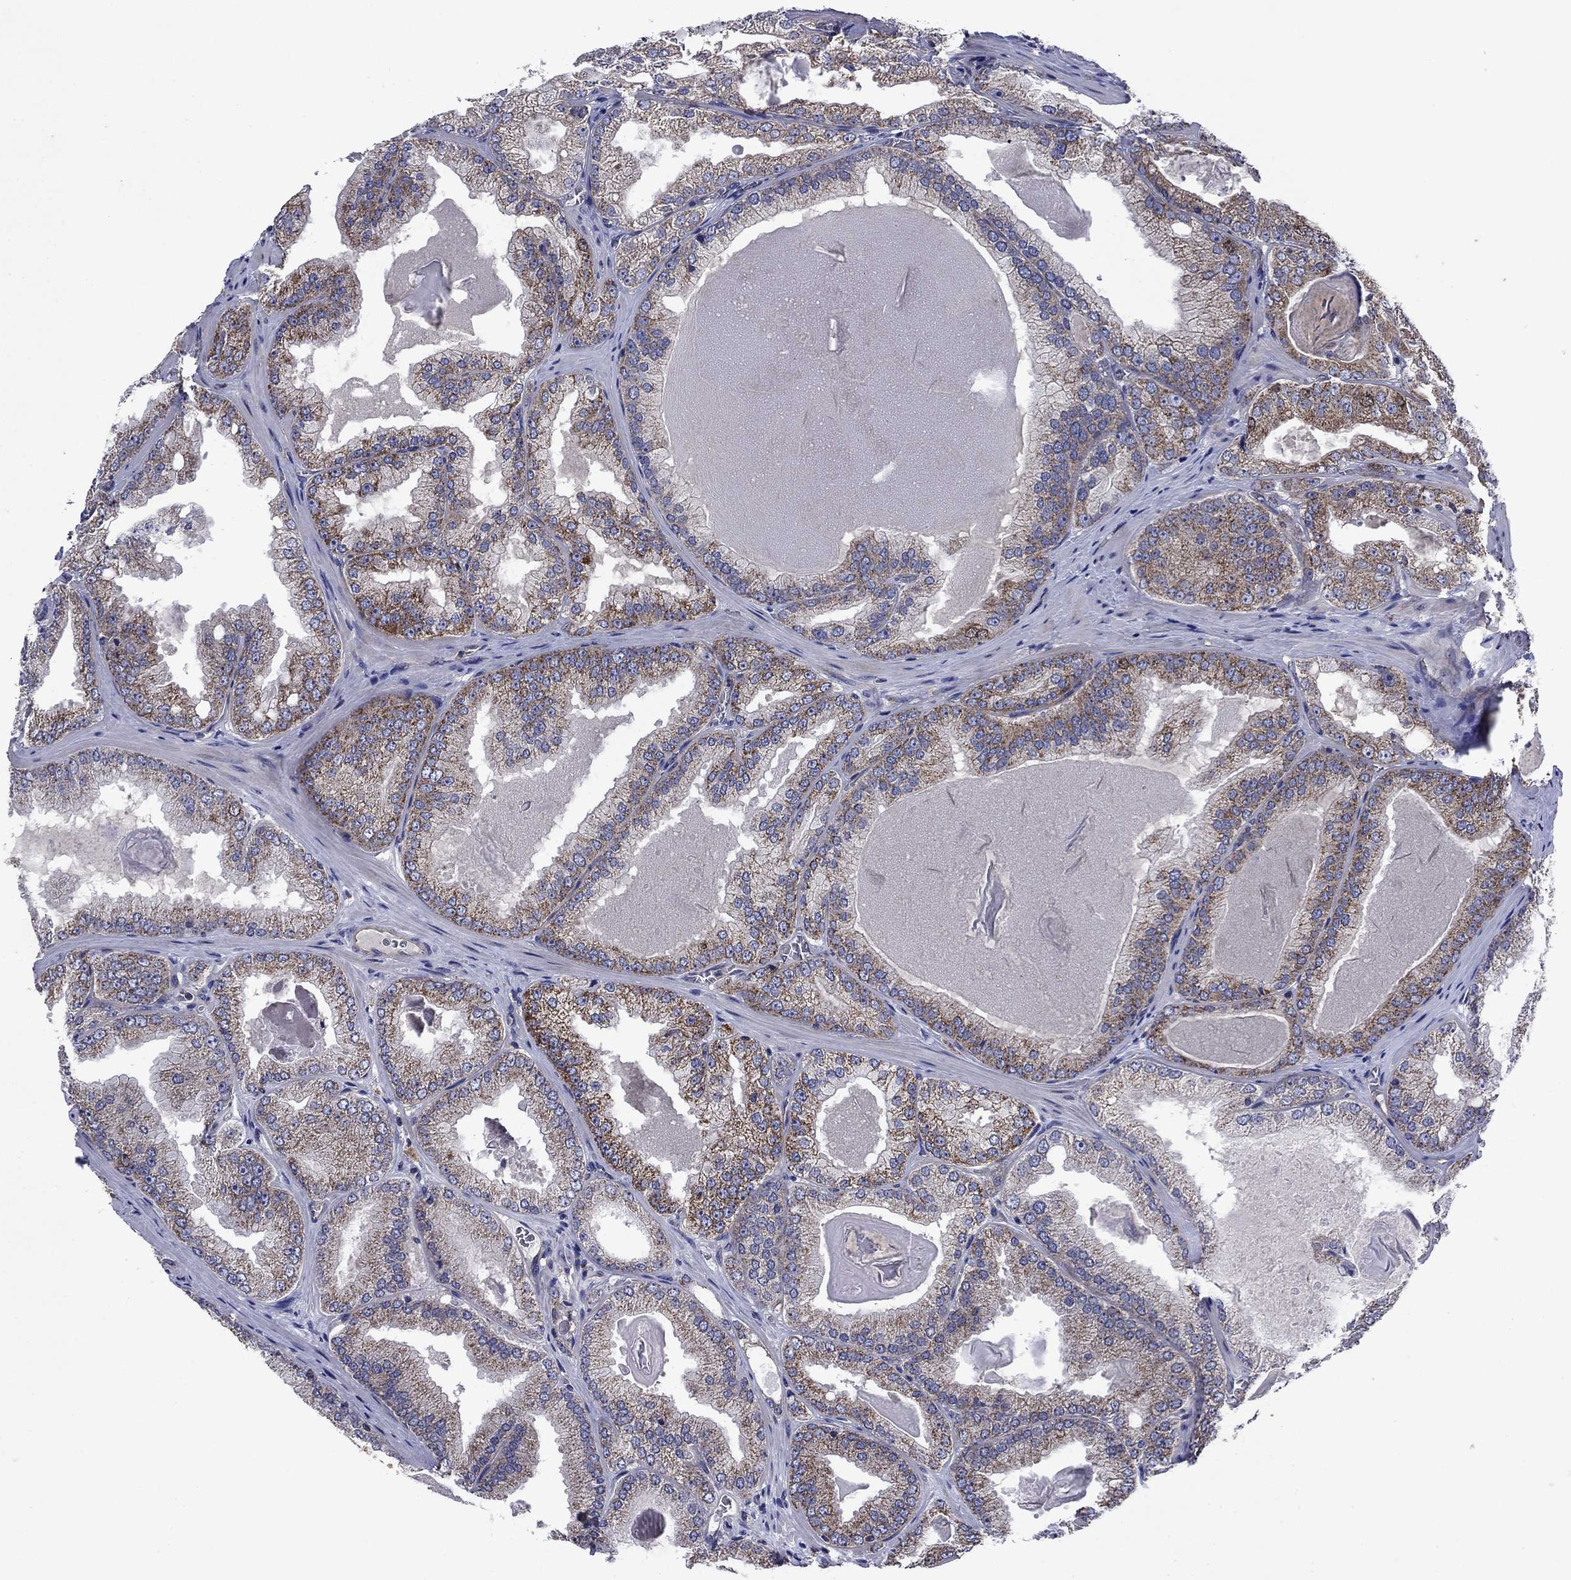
{"staining": {"intensity": "moderate", "quantity": "25%-75%", "location": "cytoplasmic/membranous"}, "tissue": "prostate cancer", "cell_type": "Tumor cells", "image_type": "cancer", "snomed": [{"axis": "morphology", "description": "Adenocarcinoma, Low grade"}, {"axis": "topography", "description": "Prostate"}], "caption": "Protein staining by IHC displays moderate cytoplasmic/membranous expression in about 25%-75% of tumor cells in prostate cancer. (DAB (3,3'-diaminobenzidine) IHC, brown staining for protein, blue staining for nuclei).", "gene": "KIF22", "patient": {"sex": "male", "age": 72}}